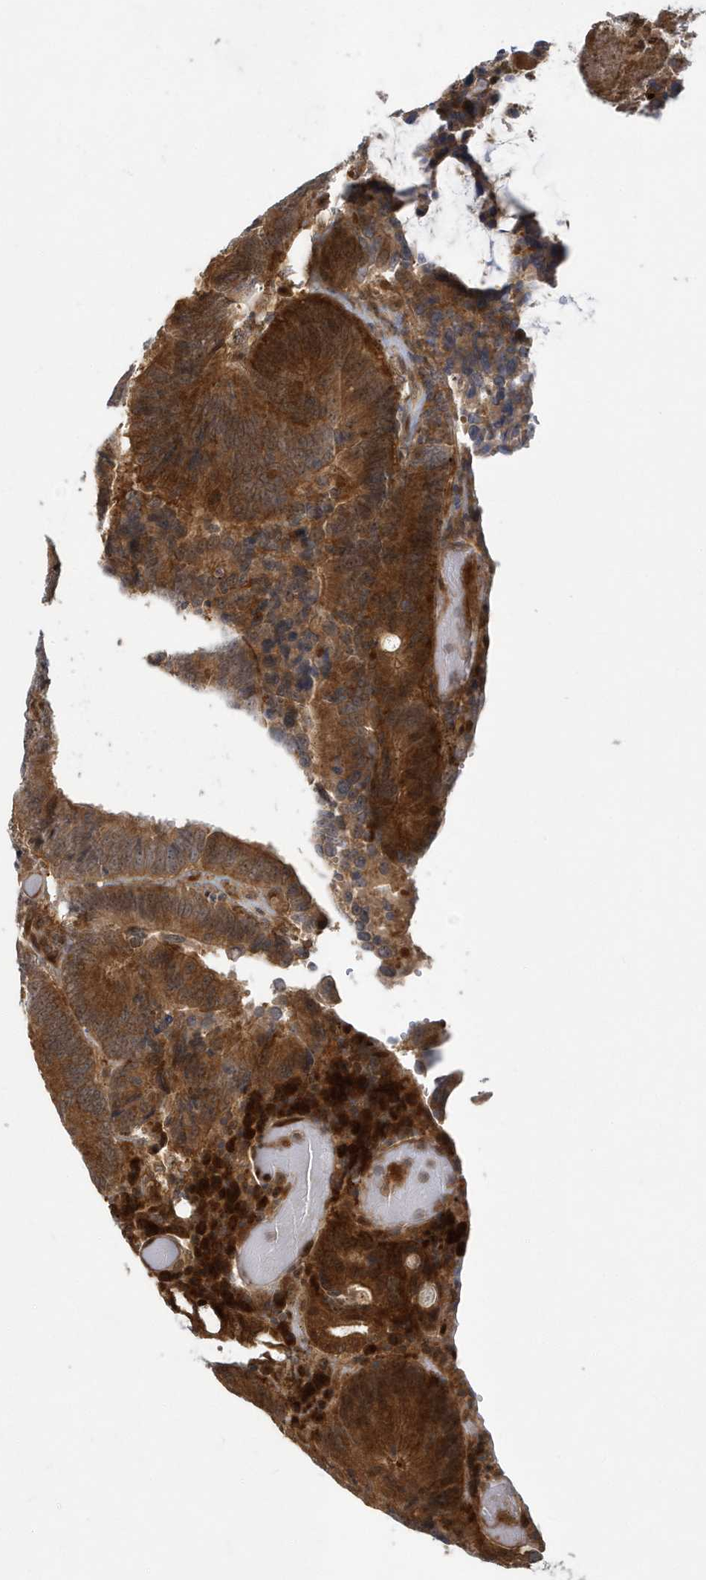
{"staining": {"intensity": "strong", "quantity": ">75%", "location": "cytoplasmic/membranous"}, "tissue": "colorectal cancer", "cell_type": "Tumor cells", "image_type": "cancer", "snomed": [{"axis": "morphology", "description": "Adenocarcinoma, NOS"}, {"axis": "topography", "description": "Colon"}], "caption": "Immunohistochemistry (IHC) image of neoplastic tissue: human adenocarcinoma (colorectal) stained using IHC exhibits high levels of strong protein expression localized specifically in the cytoplasmic/membranous of tumor cells, appearing as a cytoplasmic/membranous brown color.", "gene": "ATG4A", "patient": {"sex": "female", "age": 78}}